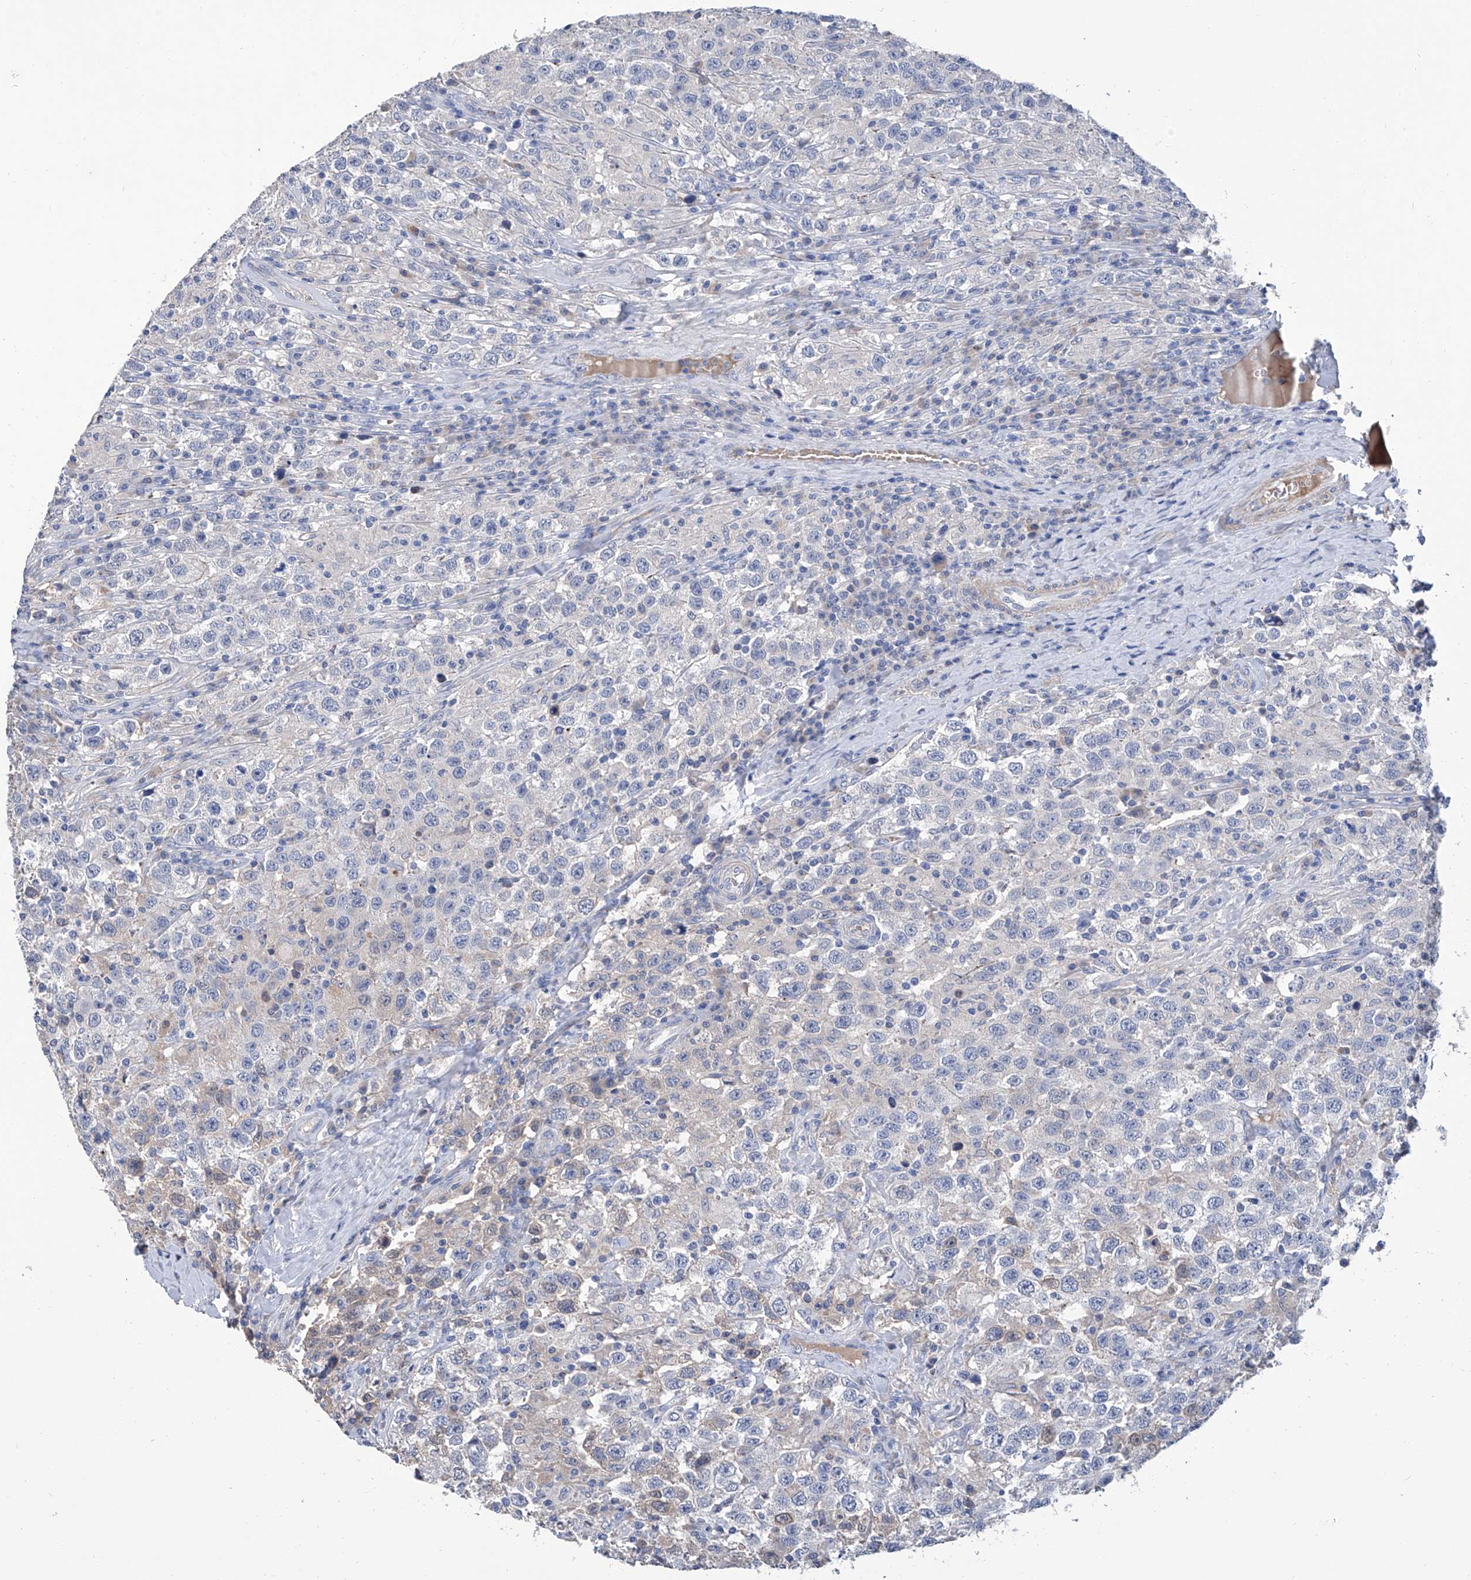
{"staining": {"intensity": "negative", "quantity": "none", "location": "none"}, "tissue": "testis cancer", "cell_type": "Tumor cells", "image_type": "cancer", "snomed": [{"axis": "morphology", "description": "Seminoma, NOS"}, {"axis": "topography", "description": "Testis"}], "caption": "The histopathology image shows no significant positivity in tumor cells of seminoma (testis).", "gene": "GPT", "patient": {"sex": "male", "age": 41}}